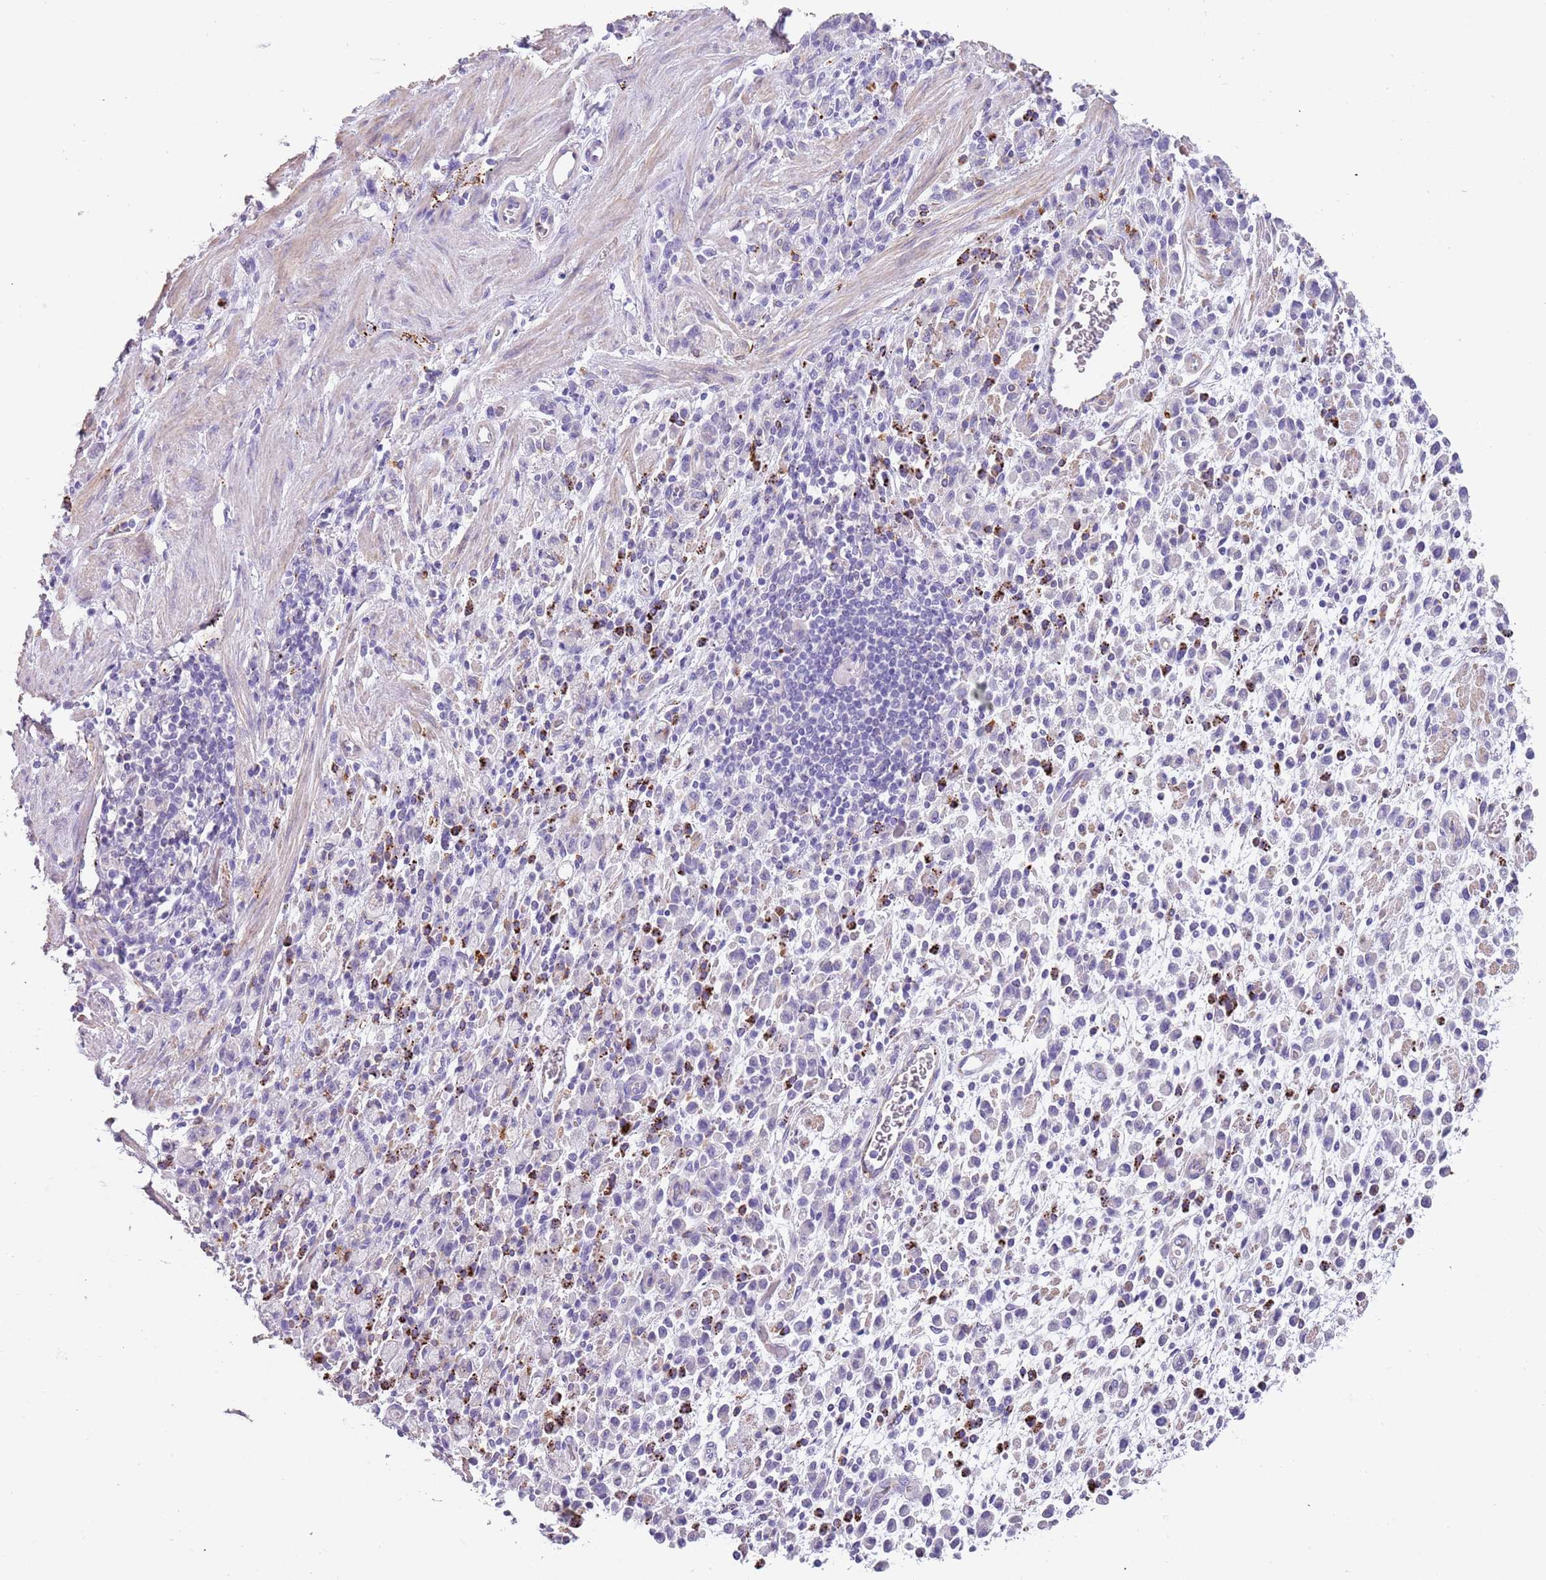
{"staining": {"intensity": "negative", "quantity": "none", "location": "none"}, "tissue": "stomach cancer", "cell_type": "Tumor cells", "image_type": "cancer", "snomed": [{"axis": "morphology", "description": "Adenocarcinoma, NOS"}, {"axis": "topography", "description": "Stomach"}], "caption": "Immunohistochemistry (IHC) image of human stomach cancer (adenocarcinoma) stained for a protein (brown), which demonstrates no expression in tumor cells.", "gene": "LRRN3", "patient": {"sex": "male", "age": 77}}